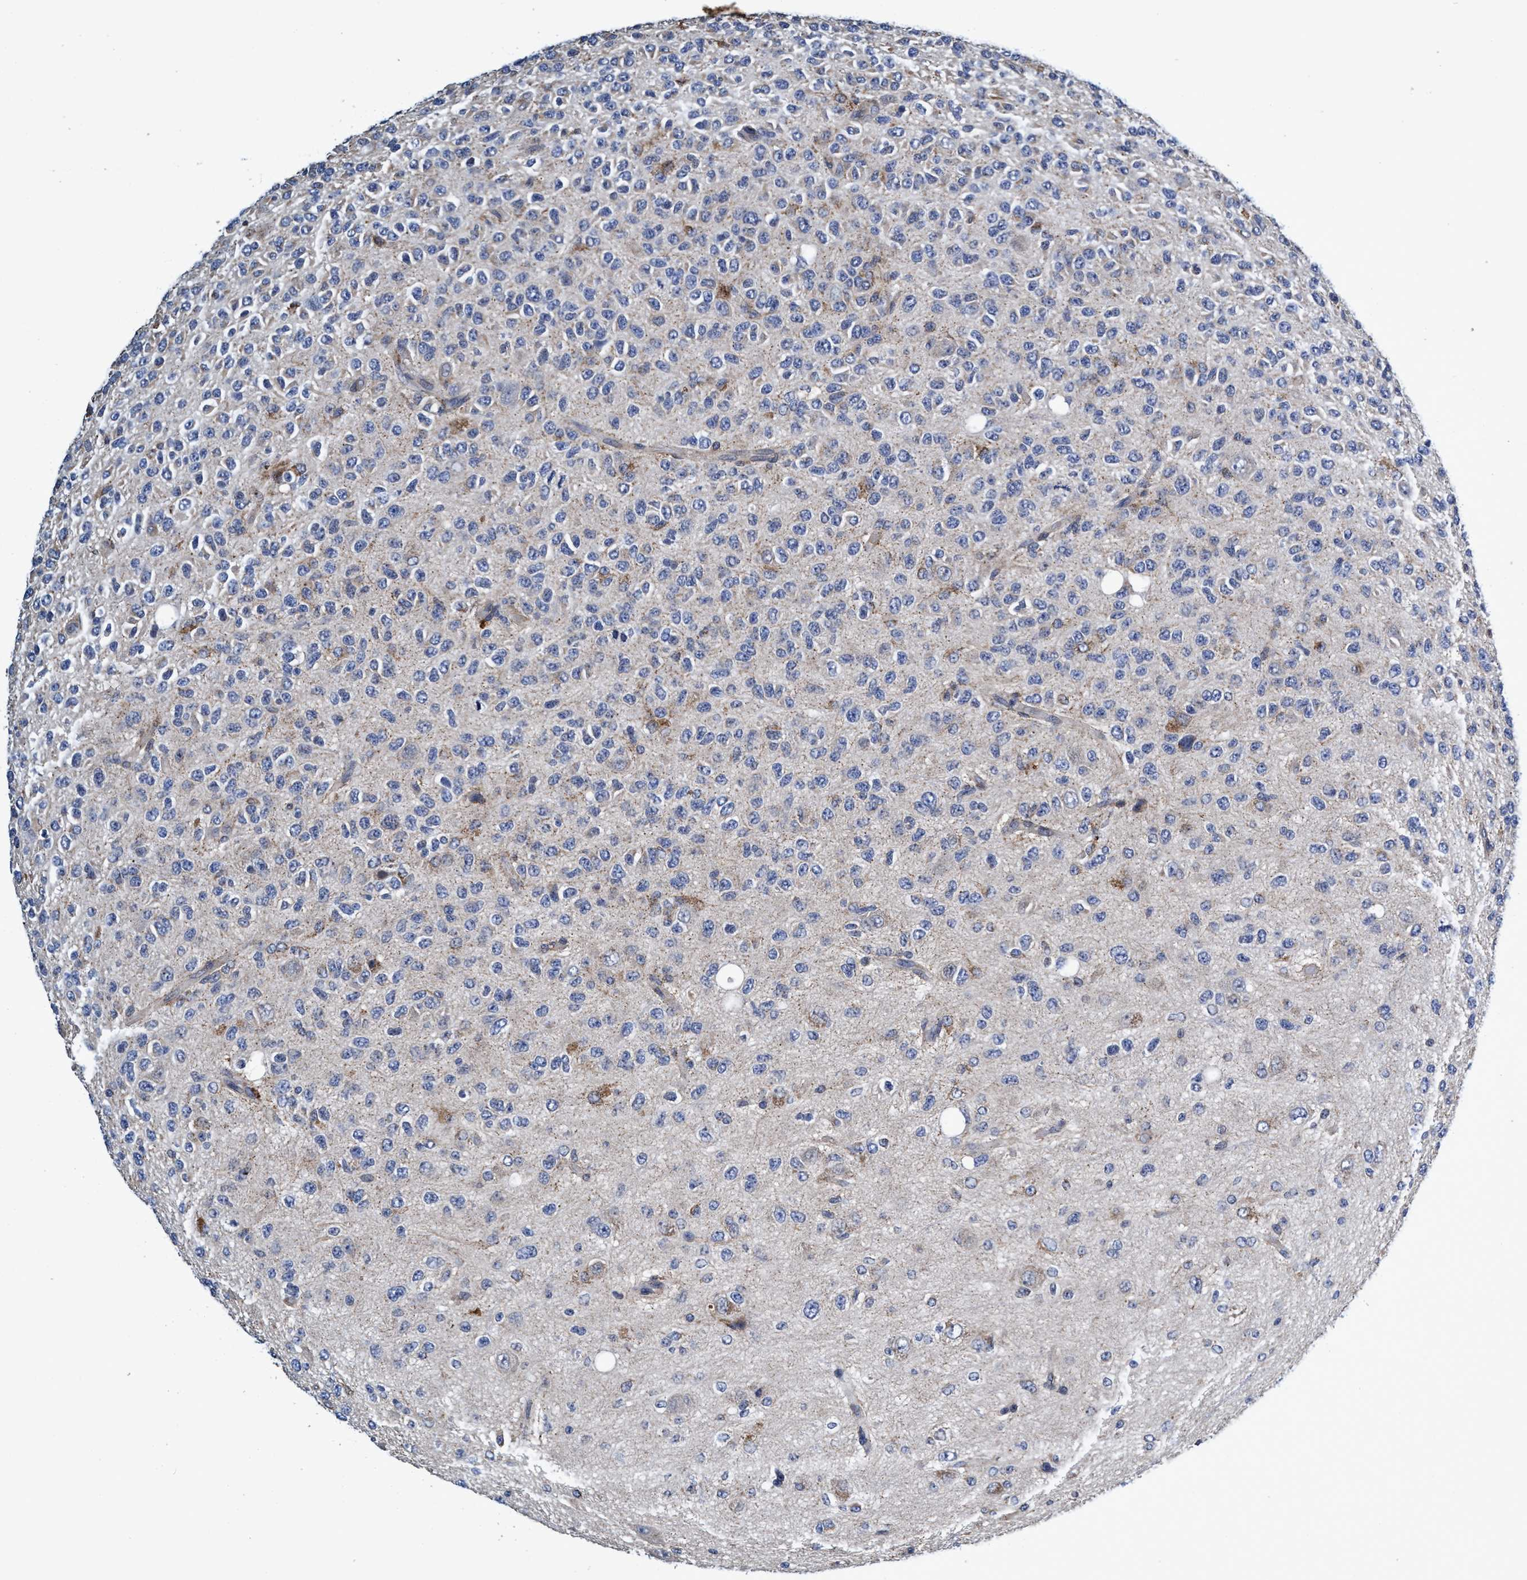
{"staining": {"intensity": "weak", "quantity": "<25%", "location": "cytoplasmic/membranous"}, "tissue": "glioma", "cell_type": "Tumor cells", "image_type": "cancer", "snomed": [{"axis": "morphology", "description": "Glioma, malignant, High grade"}, {"axis": "topography", "description": "pancreas cauda"}], "caption": "High magnification brightfield microscopy of glioma stained with DAB (3,3'-diaminobenzidine) (brown) and counterstained with hematoxylin (blue): tumor cells show no significant staining.", "gene": "CALCOCO2", "patient": {"sex": "male", "age": 60}}